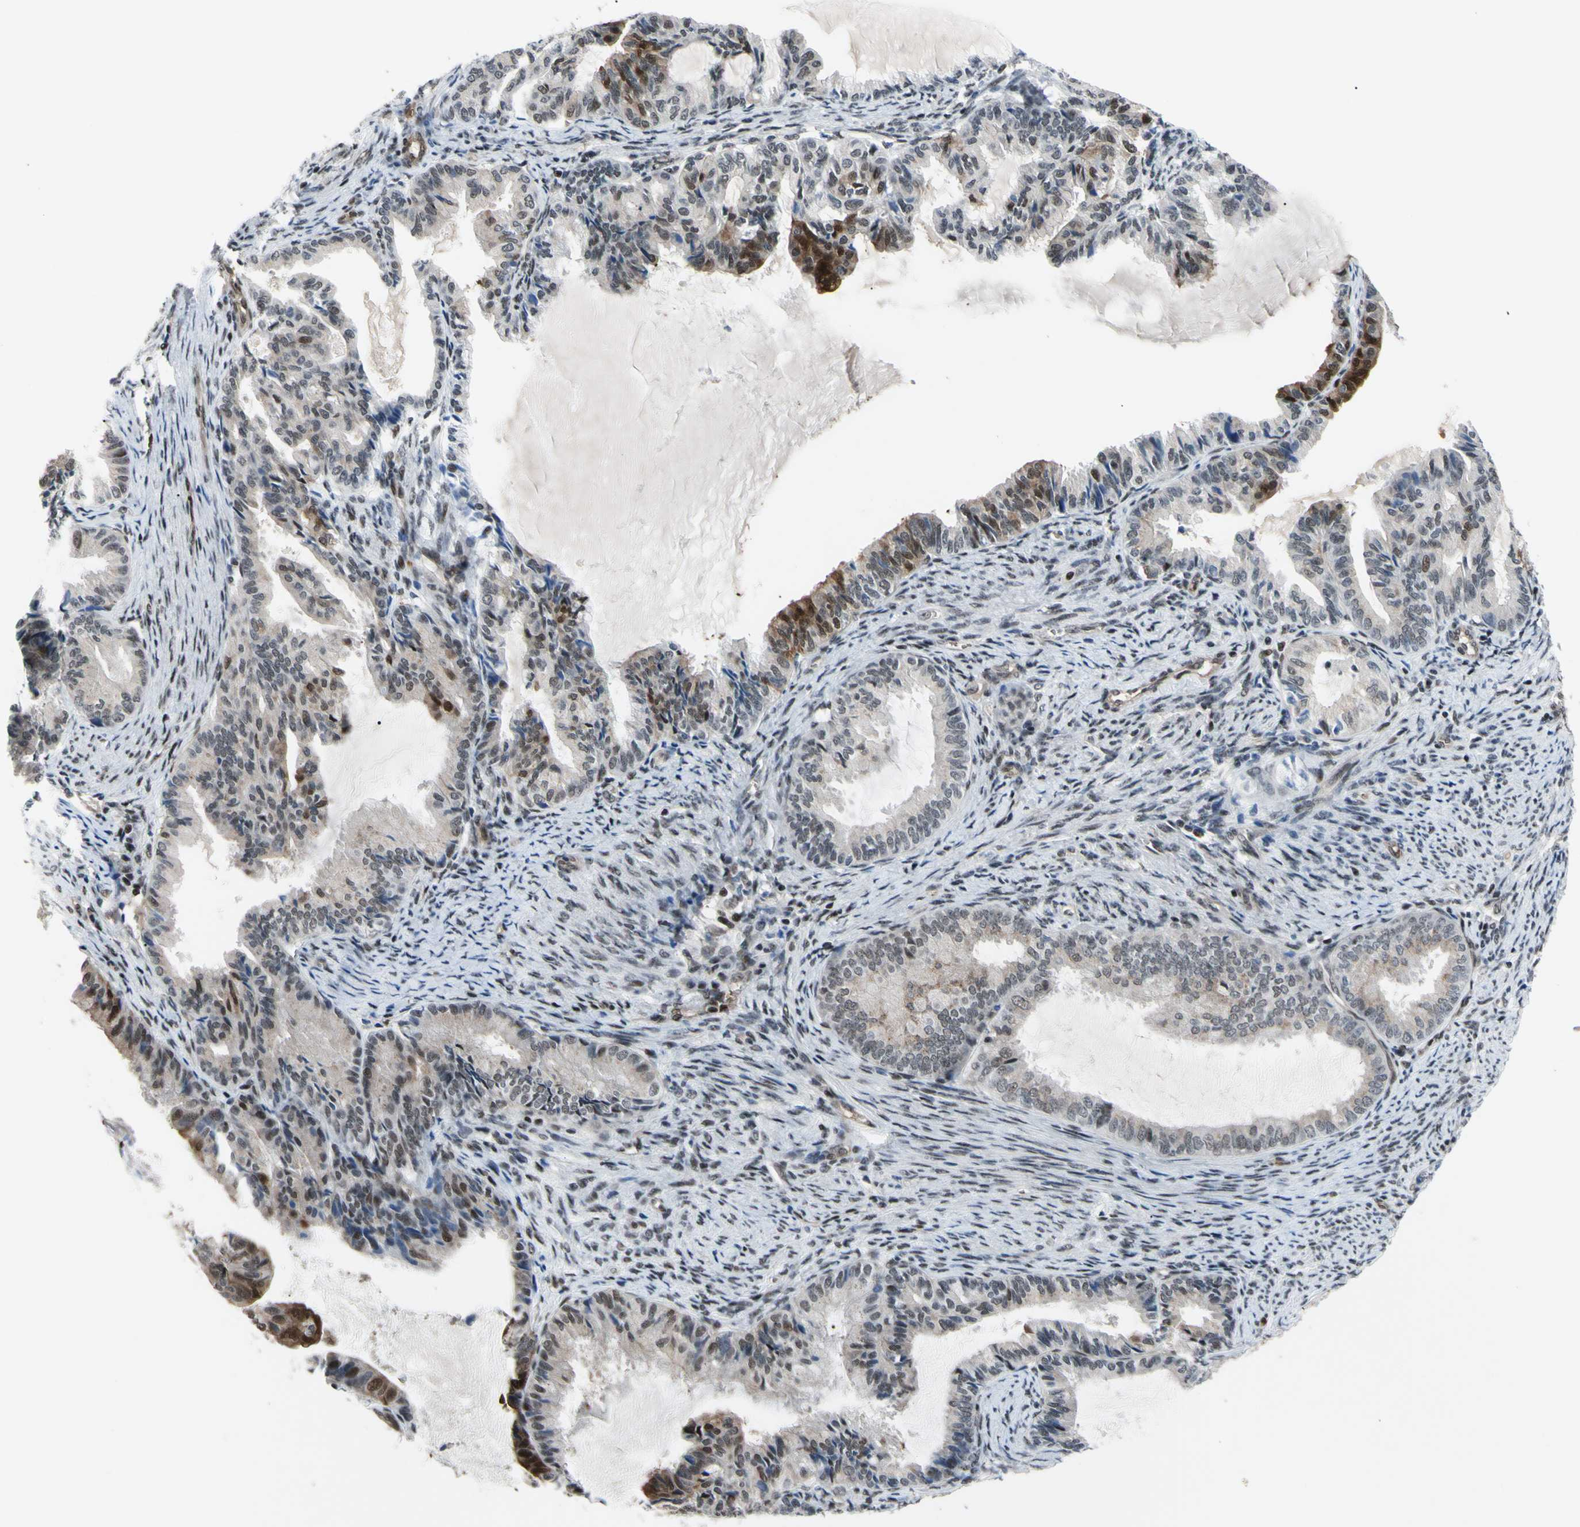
{"staining": {"intensity": "strong", "quantity": "<25%", "location": "cytoplasmic/membranous,nuclear"}, "tissue": "endometrial cancer", "cell_type": "Tumor cells", "image_type": "cancer", "snomed": [{"axis": "morphology", "description": "Adenocarcinoma, NOS"}, {"axis": "topography", "description": "Endometrium"}], "caption": "There is medium levels of strong cytoplasmic/membranous and nuclear positivity in tumor cells of endometrial cancer (adenocarcinoma), as demonstrated by immunohistochemical staining (brown color).", "gene": "THAP12", "patient": {"sex": "female", "age": 86}}